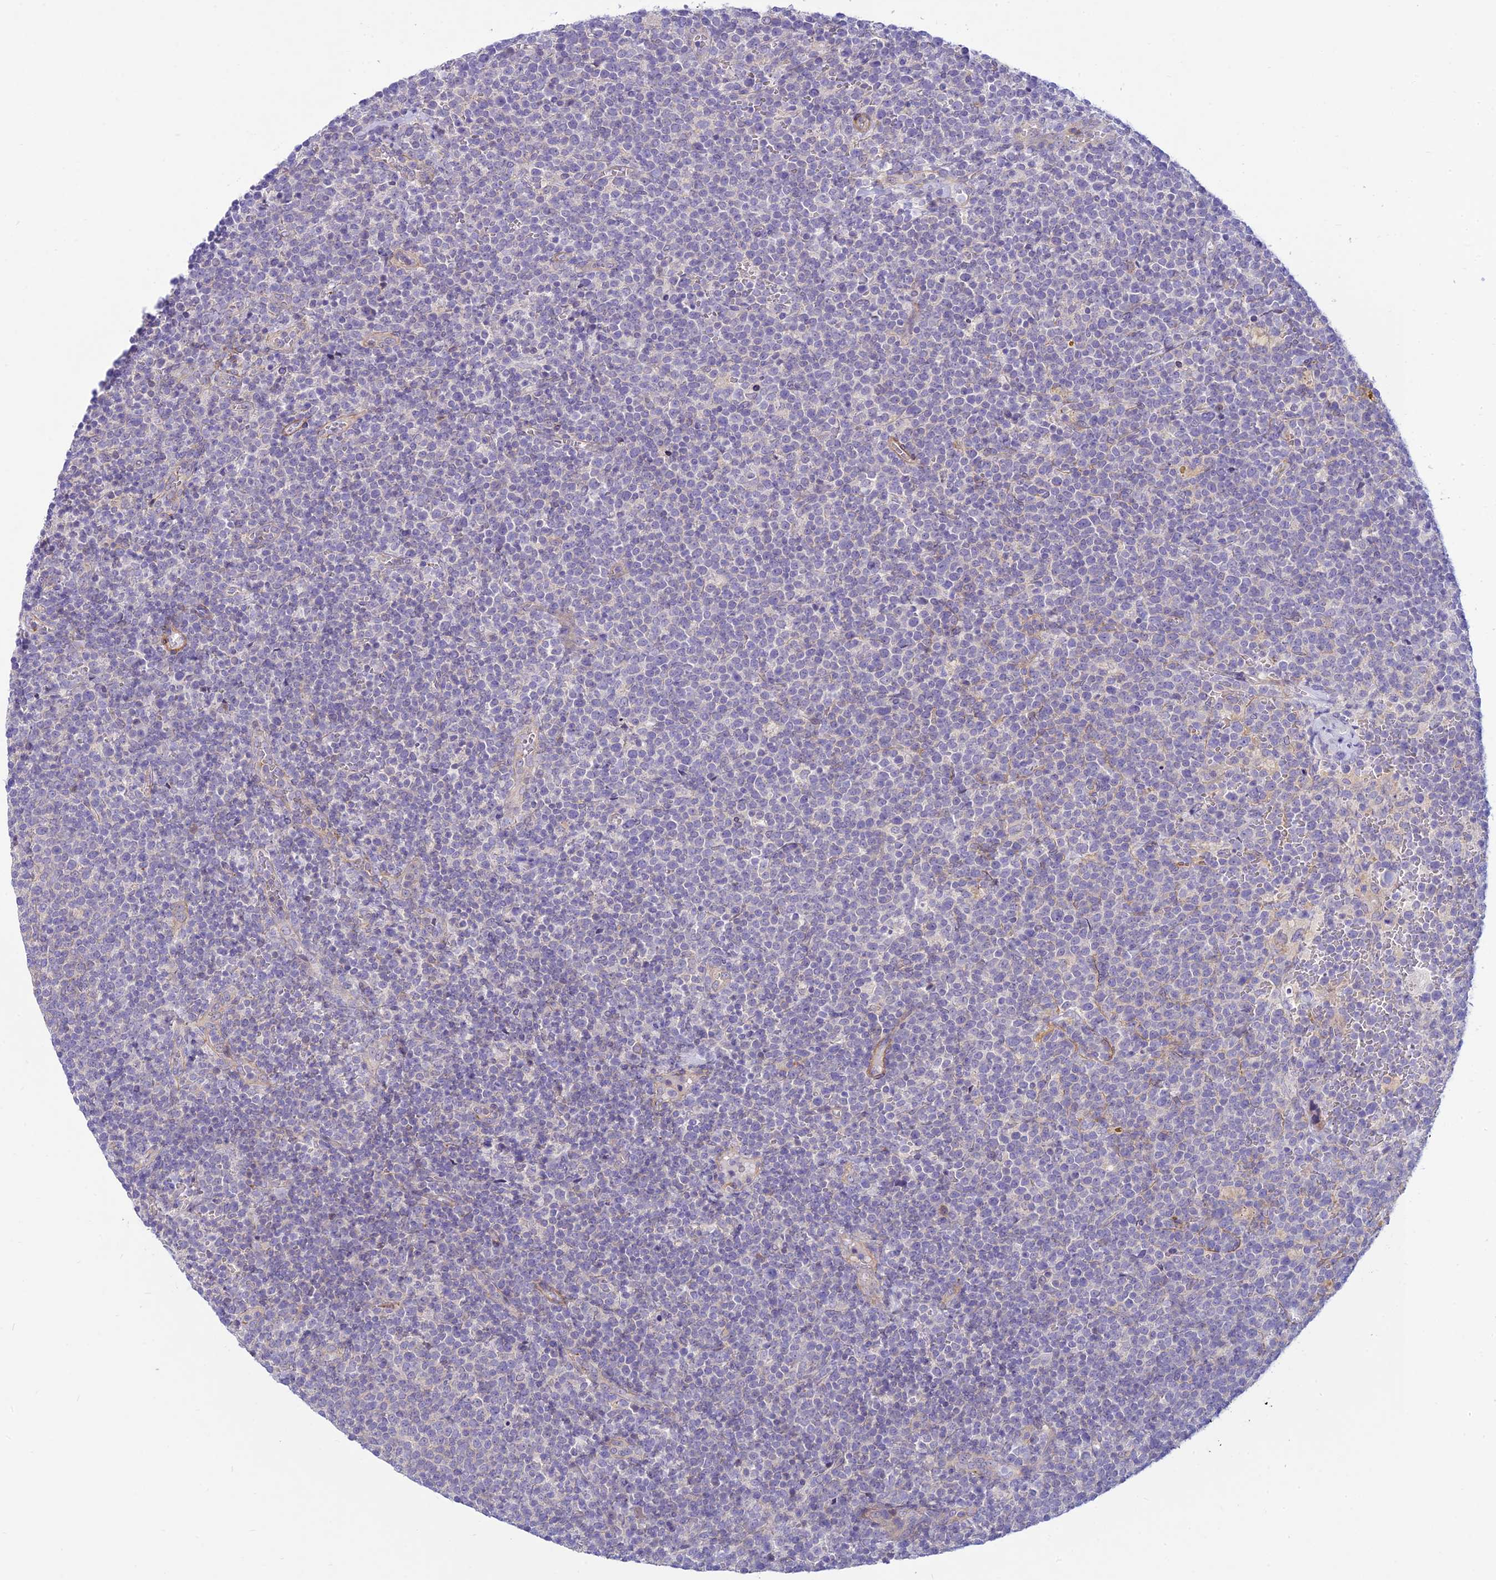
{"staining": {"intensity": "negative", "quantity": "none", "location": "none"}, "tissue": "lymphoma", "cell_type": "Tumor cells", "image_type": "cancer", "snomed": [{"axis": "morphology", "description": "Malignant lymphoma, non-Hodgkin's type, High grade"}, {"axis": "topography", "description": "Lymph node"}], "caption": "There is no significant positivity in tumor cells of lymphoma.", "gene": "FBXW4", "patient": {"sex": "male", "age": 61}}